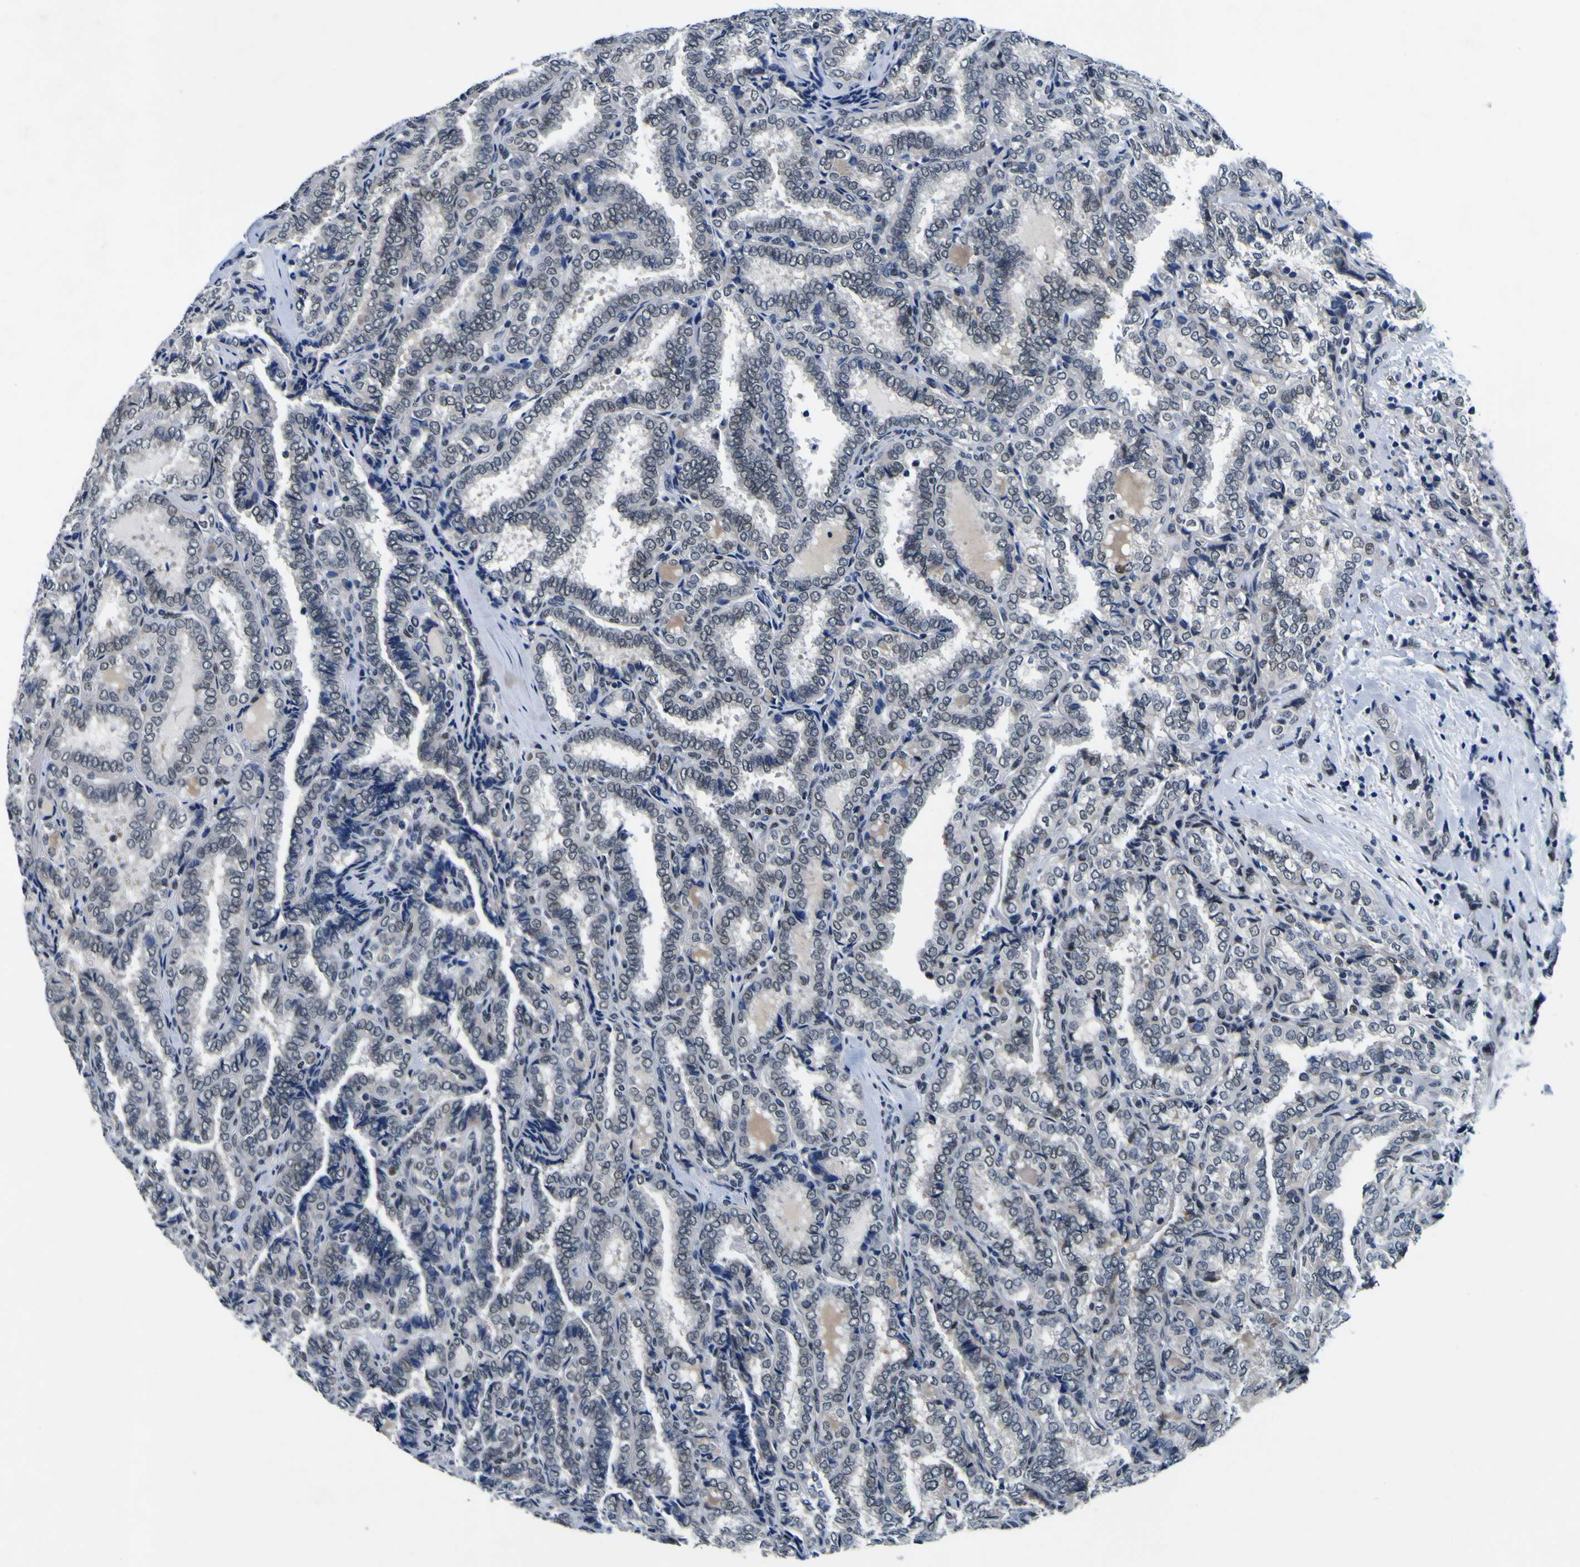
{"staining": {"intensity": "weak", "quantity": "<25%", "location": "nuclear"}, "tissue": "thyroid cancer", "cell_type": "Tumor cells", "image_type": "cancer", "snomed": [{"axis": "morphology", "description": "Normal tissue, NOS"}, {"axis": "morphology", "description": "Papillary adenocarcinoma, NOS"}, {"axis": "topography", "description": "Thyroid gland"}], "caption": "Immunohistochemistry (IHC) of human papillary adenocarcinoma (thyroid) shows no expression in tumor cells.", "gene": "CUL4B", "patient": {"sex": "female", "age": 30}}